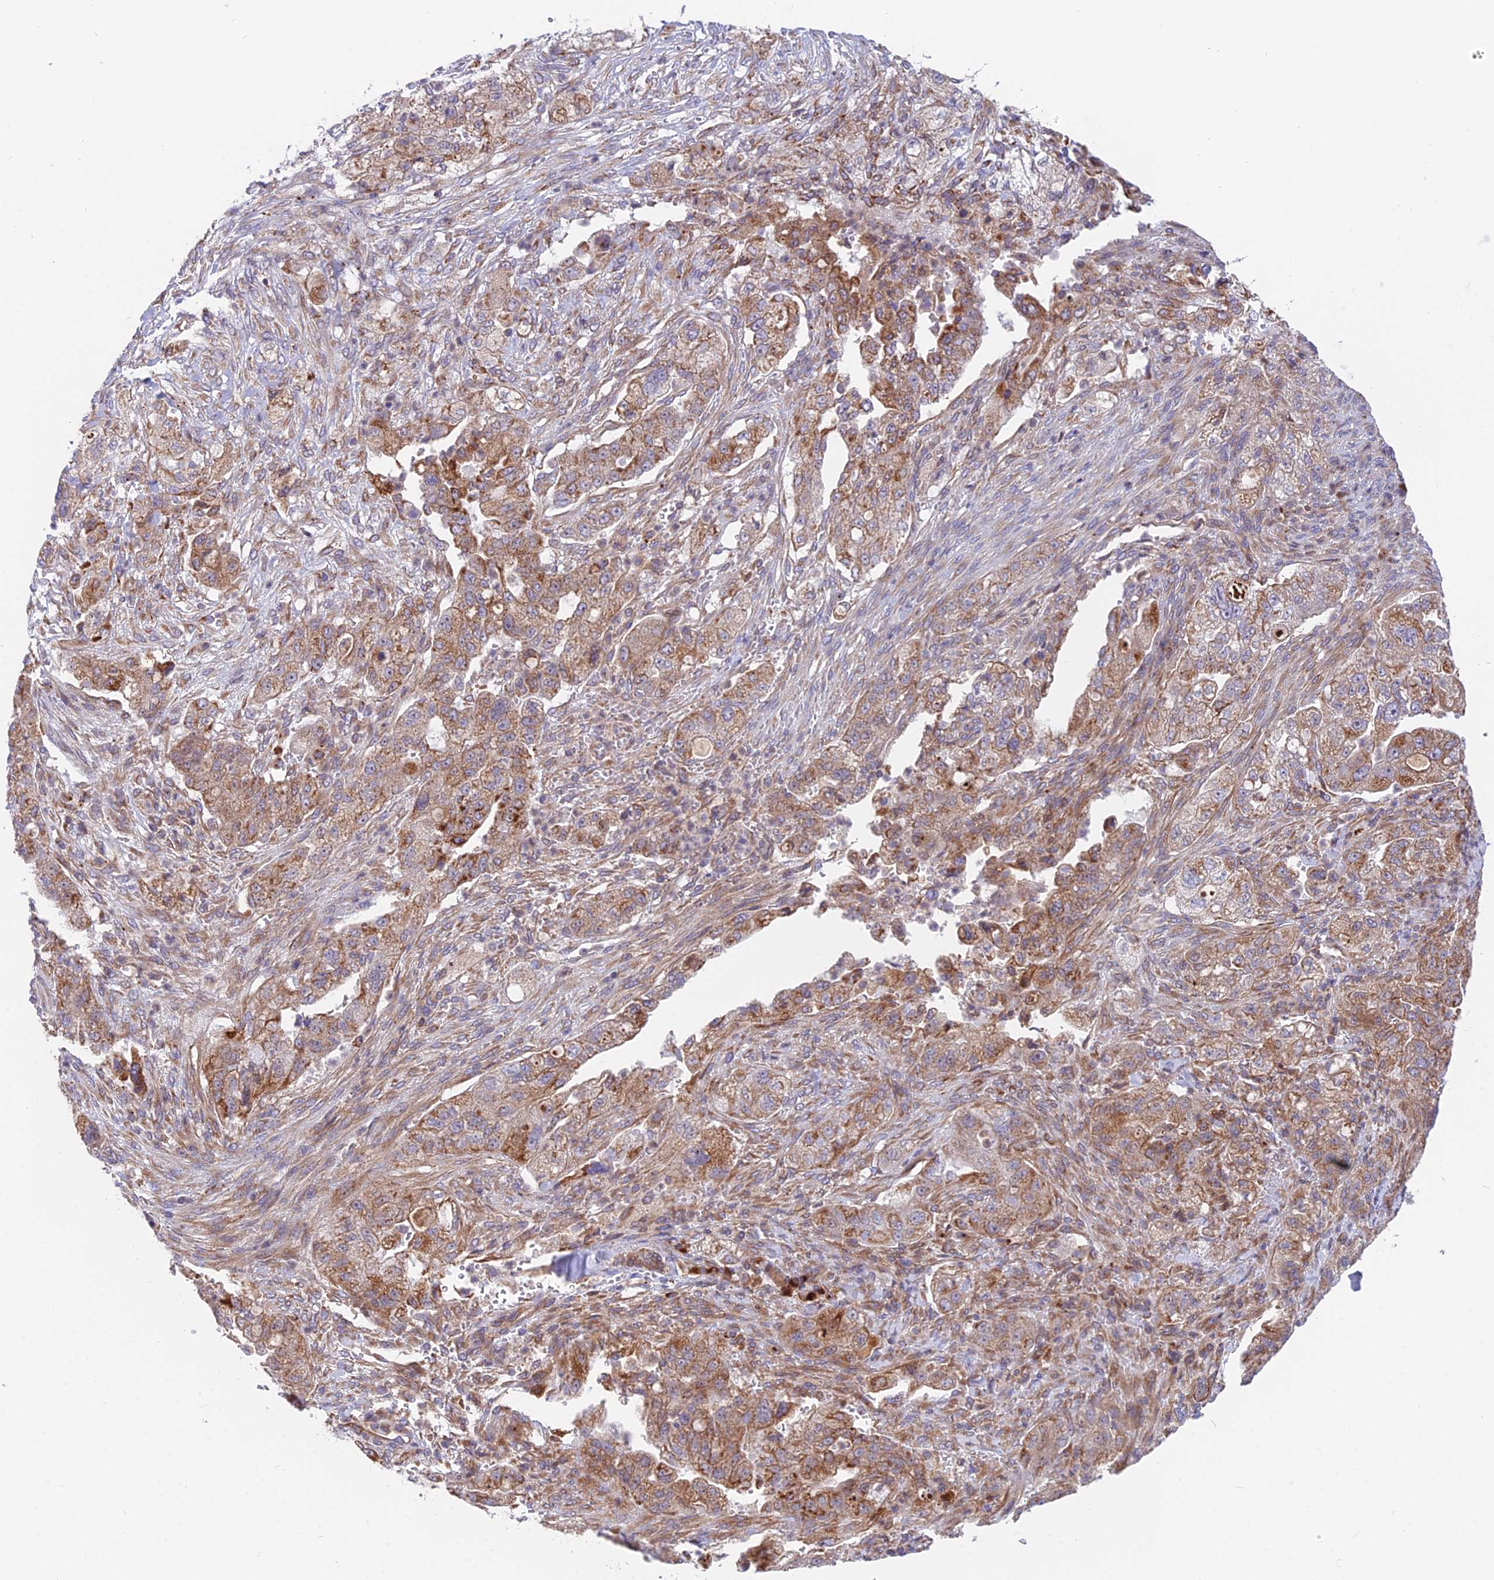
{"staining": {"intensity": "moderate", "quantity": ">75%", "location": "cytoplasmic/membranous"}, "tissue": "pancreatic cancer", "cell_type": "Tumor cells", "image_type": "cancer", "snomed": [{"axis": "morphology", "description": "Adenocarcinoma, NOS"}, {"axis": "topography", "description": "Pancreas"}], "caption": "This is an image of immunohistochemistry (IHC) staining of adenocarcinoma (pancreatic), which shows moderate staining in the cytoplasmic/membranous of tumor cells.", "gene": "TBC1D20", "patient": {"sex": "female", "age": 78}}